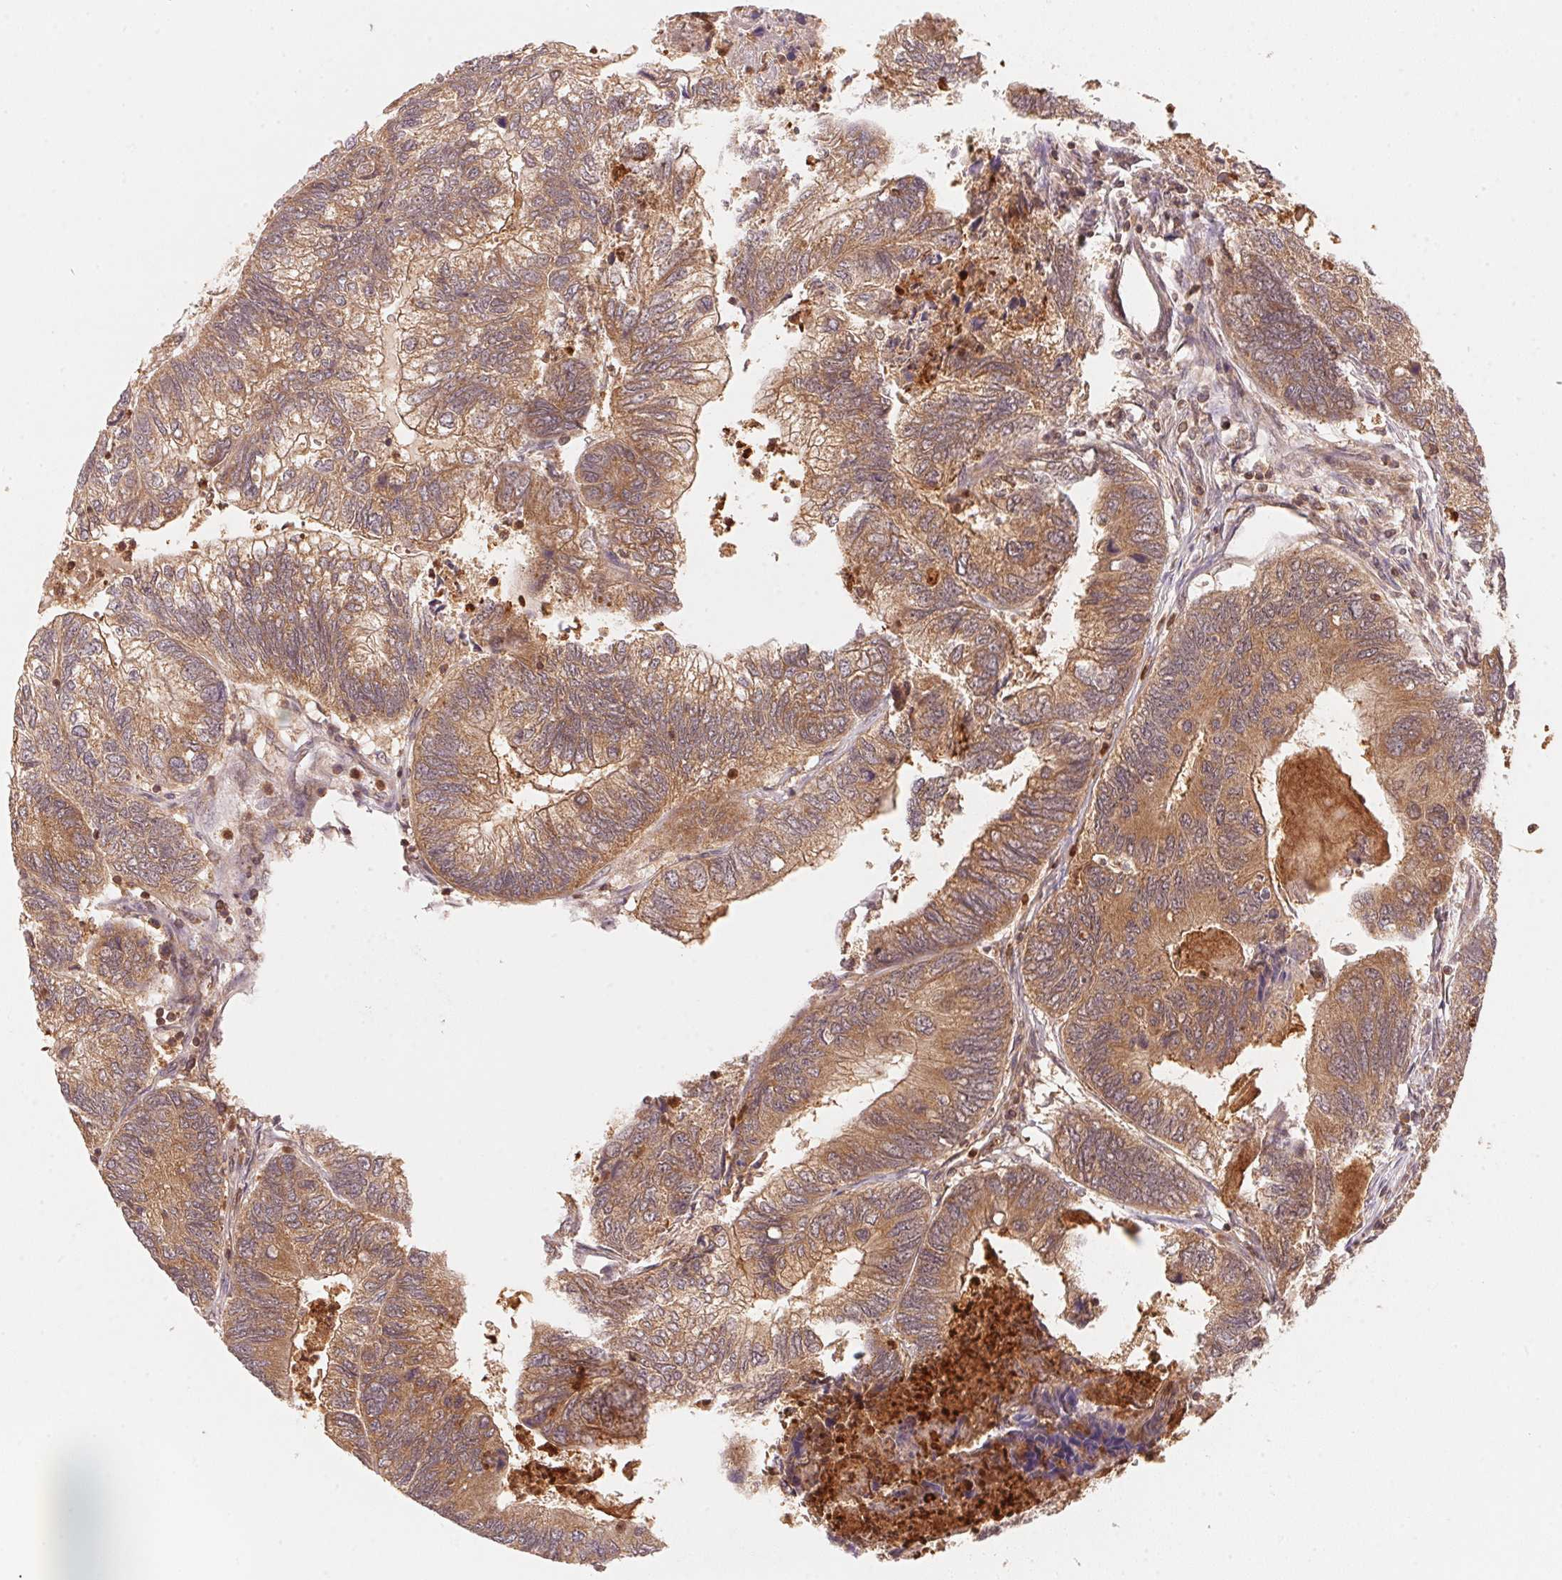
{"staining": {"intensity": "moderate", "quantity": ">75%", "location": "cytoplasmic/membranous"}, "tissue": "colorectal cancer", "cell_type": "Tumor cells", "image_type": "cancer", "snomed": [{"axis": "morphology", "description": "Adenocarcinoma, NOS"}, {"axis": "topography", "description": "Colon"}], "caption": "This is an image of IHC staining of colorectal cancer, which shows moderate positivity in the cytoplasmic/membranous of tumor cells.", "gene": "CCDC102B", "patient": {"sex": "female", "age": 67}}